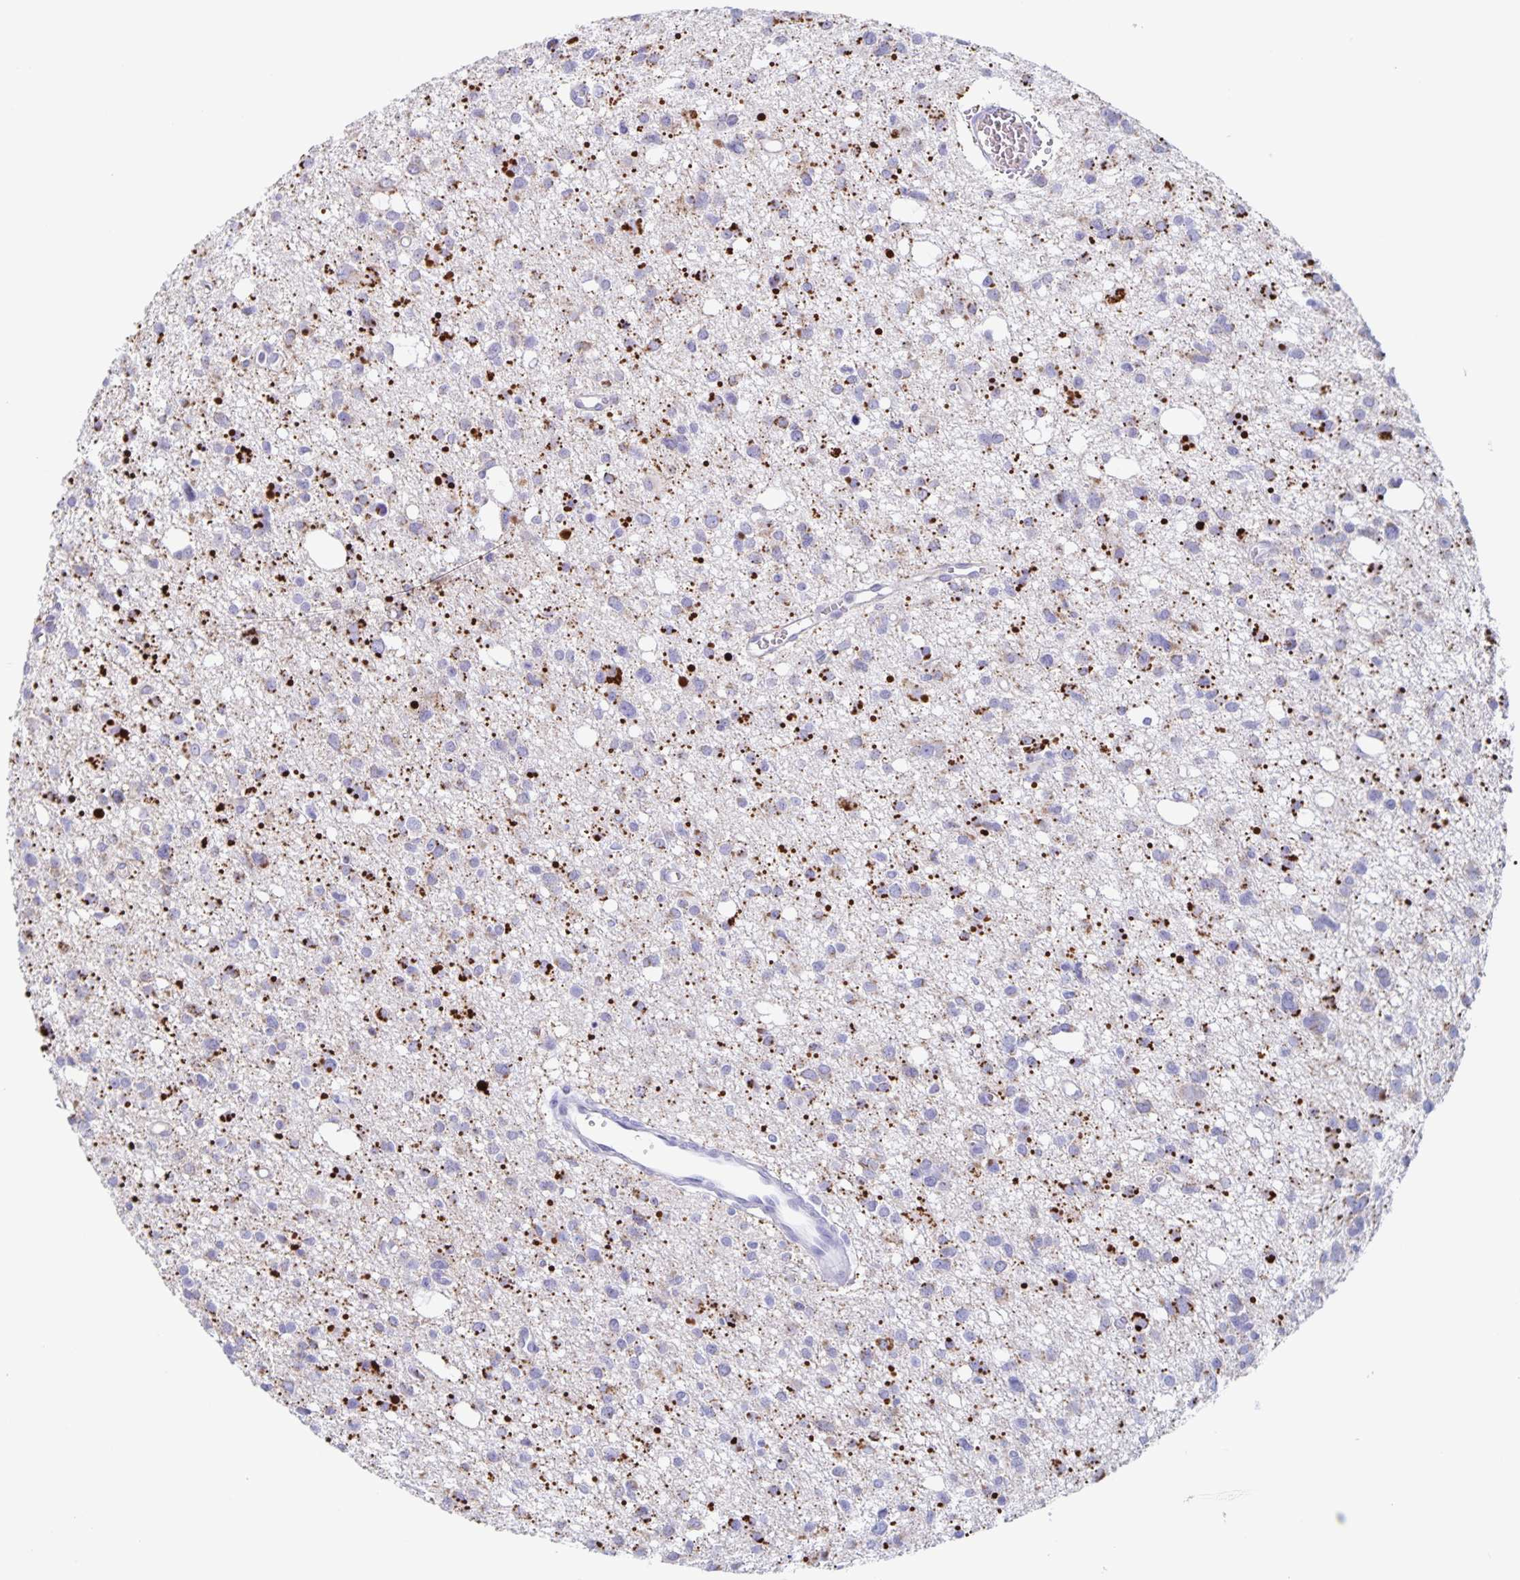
{"staining": {"intensity": "strong", "quantity": "<25%", "location": "cytoplasmic/membranous"}, "tissue": "glioma", "cell_type": "Tumor cells", "image_type": "cancer", "snomed": [{"axis": "morphology", "description": "Glioma, malignant, High grade"}, {"axis": "topography", "description": "Brain"}], "caption": "This micrograph shows immunohistochemistry staining of human glioma, with medium strong cytoplasmic/membranous expression in approximately <25% of tumor cells.", "gene": "RPL36A", "patient": {"sex": "male", "age": 23}}